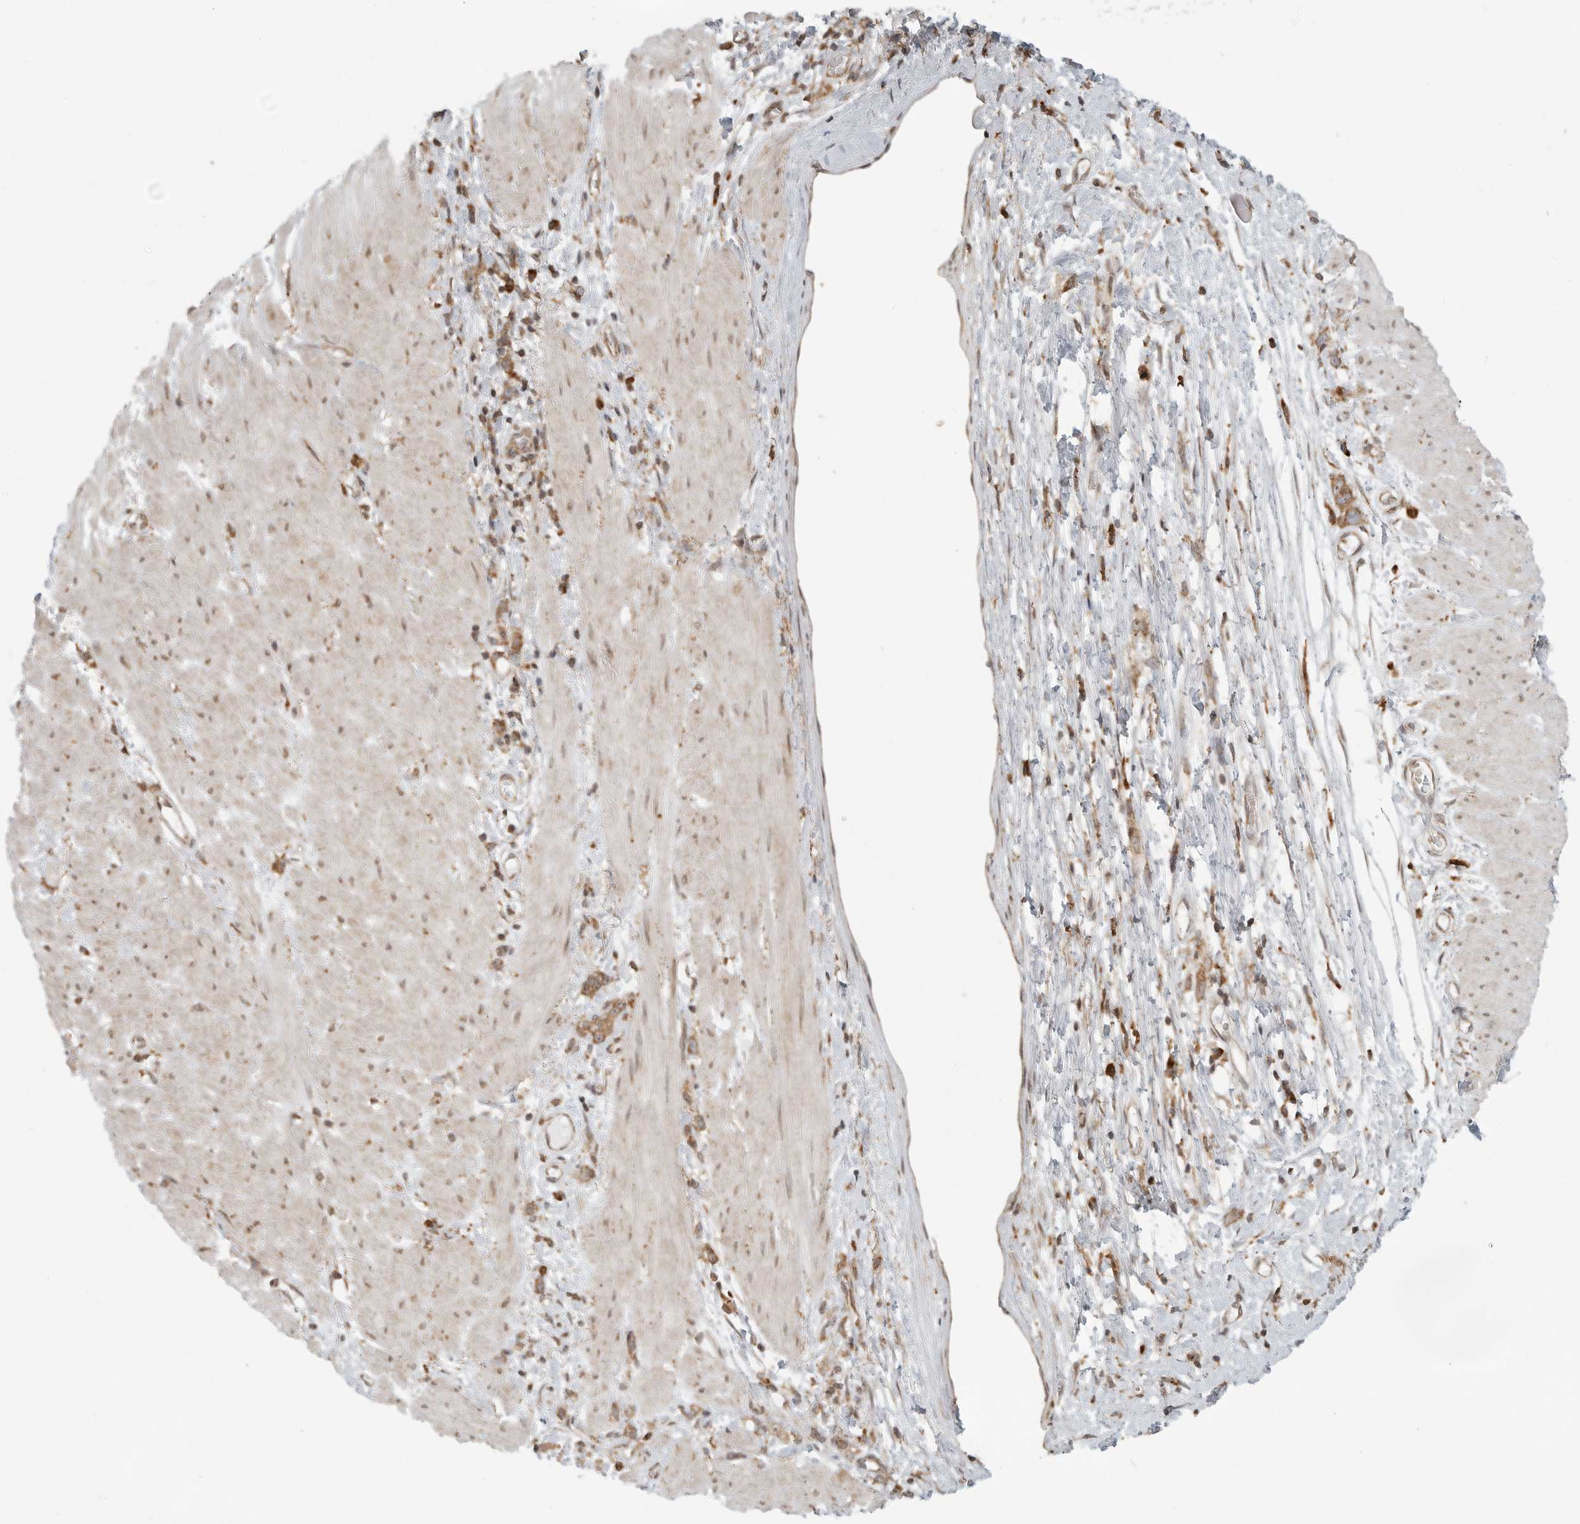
{"staining": {"intensity": "moderate", "quantity": ">75%", "location": "cytoplasmic/membranous"}, "tissue": "stomach cancer", "cell_type": "Tumor cells", "image_type": "cancer", "snomed": [{"axis": "morphology", "description": "Adenocarcinoma, NOS"}, {"axis": "topography", "description": "Stomach"}], "caption": "A brown stain highlights moderate cytoplasmic/membranous staining of a protein in human stomach cancer tumor cells. The staining was performed using DAB (3,3'-diaminobenzidine), with brown indicating positive protein expression. Nuclei are stained blue with hematoxylin.", "gene": "IDUA", "patient": {"sex": "female", "age": 76}}